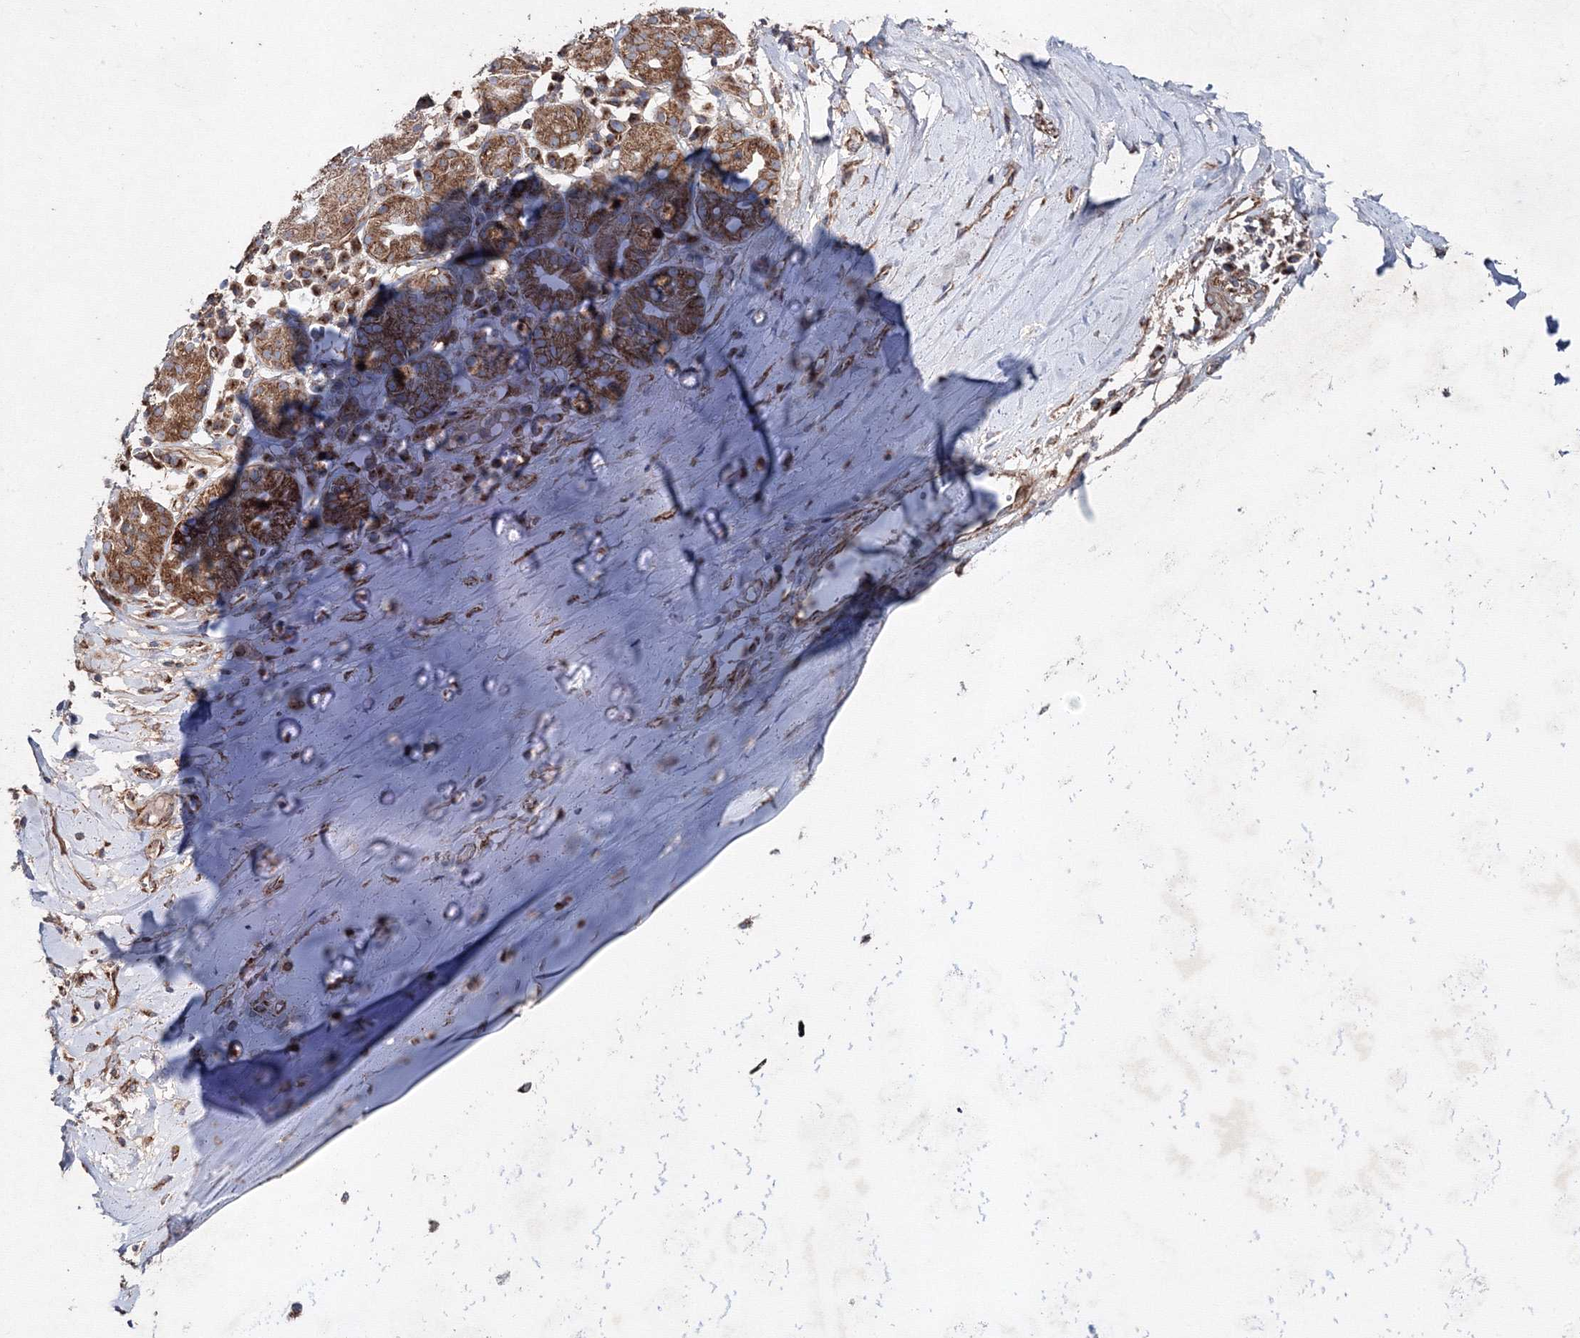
{"staining": {"intensity": "moderate", "quantity": ">75%", "location": "cytoplasmic/membranous"}, "tissue": "adipose tissue", "cell_type": "Adipocytes", "image_type": "normal", "snomed": [{"axis": "morphology", "description": "Normal tissue, NOS"}, {"axis": "morphology", "description": "Basal cell carcinoma"}, {"axis": "topography", "description": "Cartilage tissue"}, {"axis": "topography", "description": "Nasopharynx"}, {"axis": "topography", "description": "Oral tissue"}], "caption": "Adipose tissue stained with a brown dye reveals moderate cytoplasmic/membranous positive expression in approximately >75% of adipocytes.", "gene": "GFM1", "patient": {"sex": "female", "age": 77}}